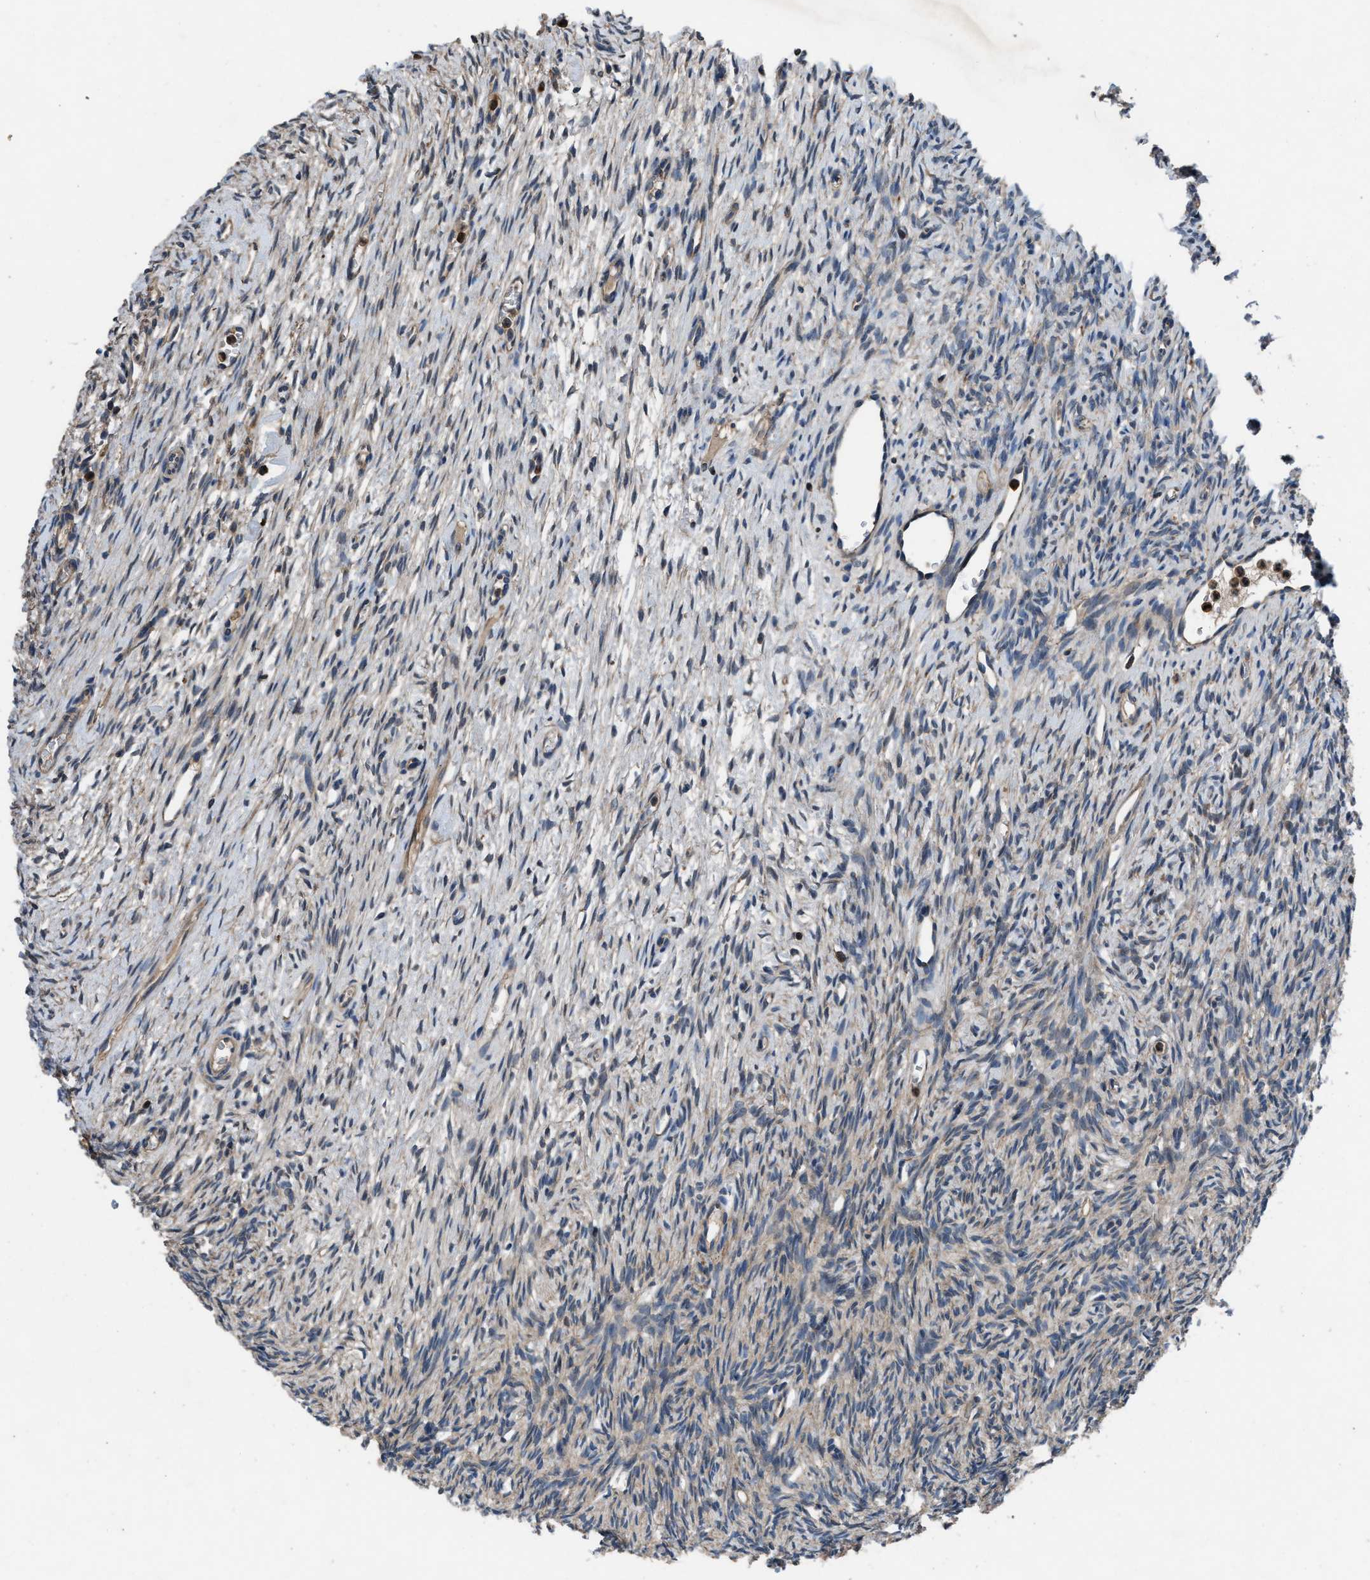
{"staining": {"intensity": "moderate", "quantity": "25%-75%", "location": "cytoplasmic/membranous"}, "tissue": "ovary", "cell_type": "Follicle cells", "image_type": "normal", "snomed": [{"axis": "morphology", "description": "Normal tissue, NOS"}, {"axis": "topography", "description": "Ovary"}], "caption": "Protein expression analysis of normal ovary displays moderate cytoplasmic/membranous expression in about 25%-75% of follicle cells.", "gene": "USP25", "patient": {"sex": "female", "age": 33}}